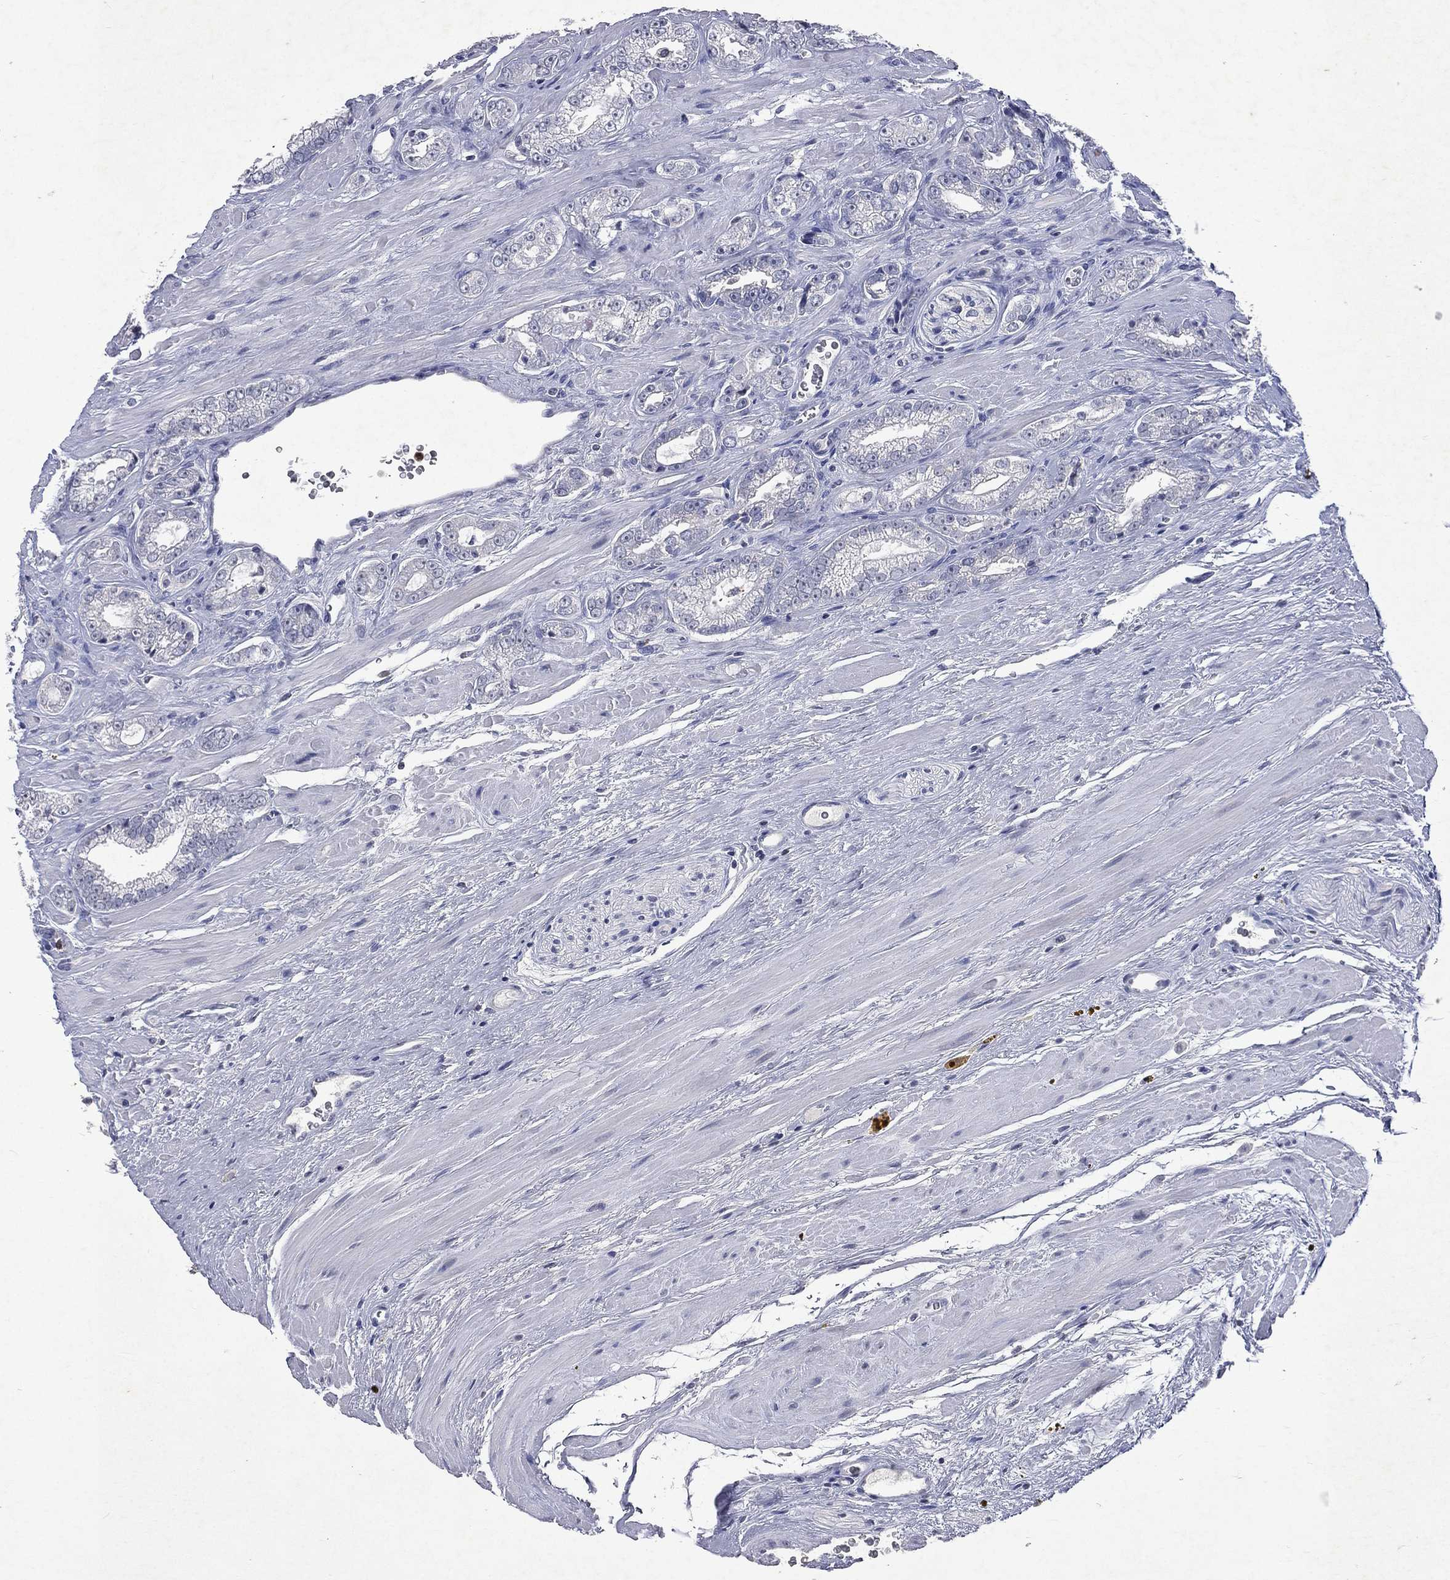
{"staining": {"intensity": "negative", "quantity": "none", "location": "none"}, "tissue": "prostate cancer", "cell_type": "Tumor cells", "image_type": "cancer", "snomed": [{"axis": "morphology", "description": "Adenocarcinoma, NOS"}, {"axis": "topography", "description": "Prostate"}], "caption": "Immunohistochemical staining of human prostate cancer exhibits no significant expression in tumor cells.", "gene": "SLC34A2", "patient": {"sex": "male", "age": 67}}